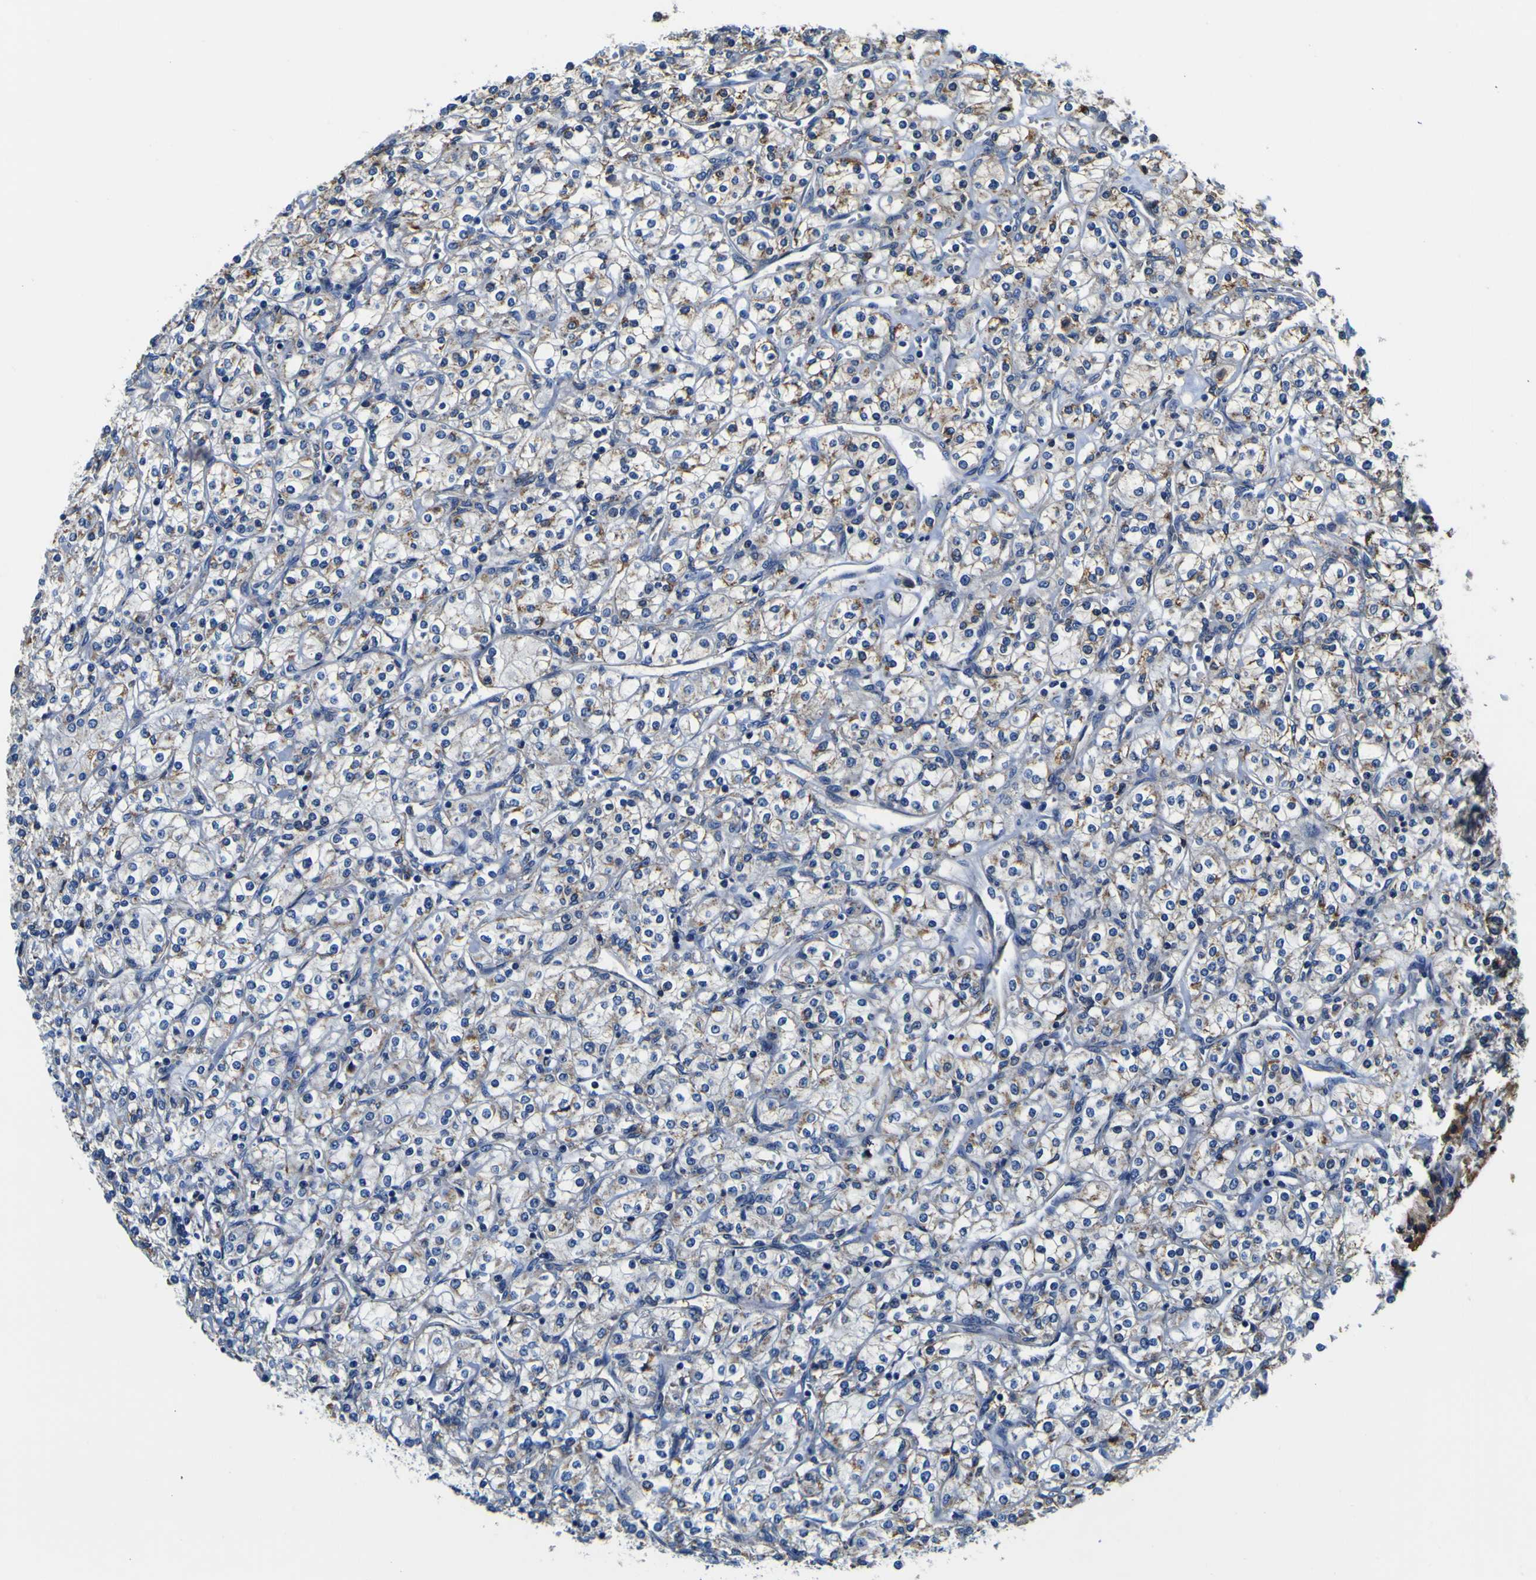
{"staining": {"intensity": "moderate", "quantity": "25%-75%", "location": "cytoplasmic/membranous"}, "tissue": "renal cancer", "cell_type": "Tumor cells", "image_type": "cancer", "snomed": [{"axis": "morphology", "description": "Adenocarcinoma, NOS"}, {"axis": "topography", "description": "Kidney"}], "caption": "Immunohistochemical staining of renal cancer (adenocarcinoma) exhibits medium levels of moderate cytoplasmic/membranous protein expression in approximately 25%-75% of tumor cells. The staining is performed using DAB brown chromogen to label protein expression. The nuclei are counter-stained blue using hematoxylin.", "gene": "PXDN", "patient": {"sex": "male", "age": 77}}